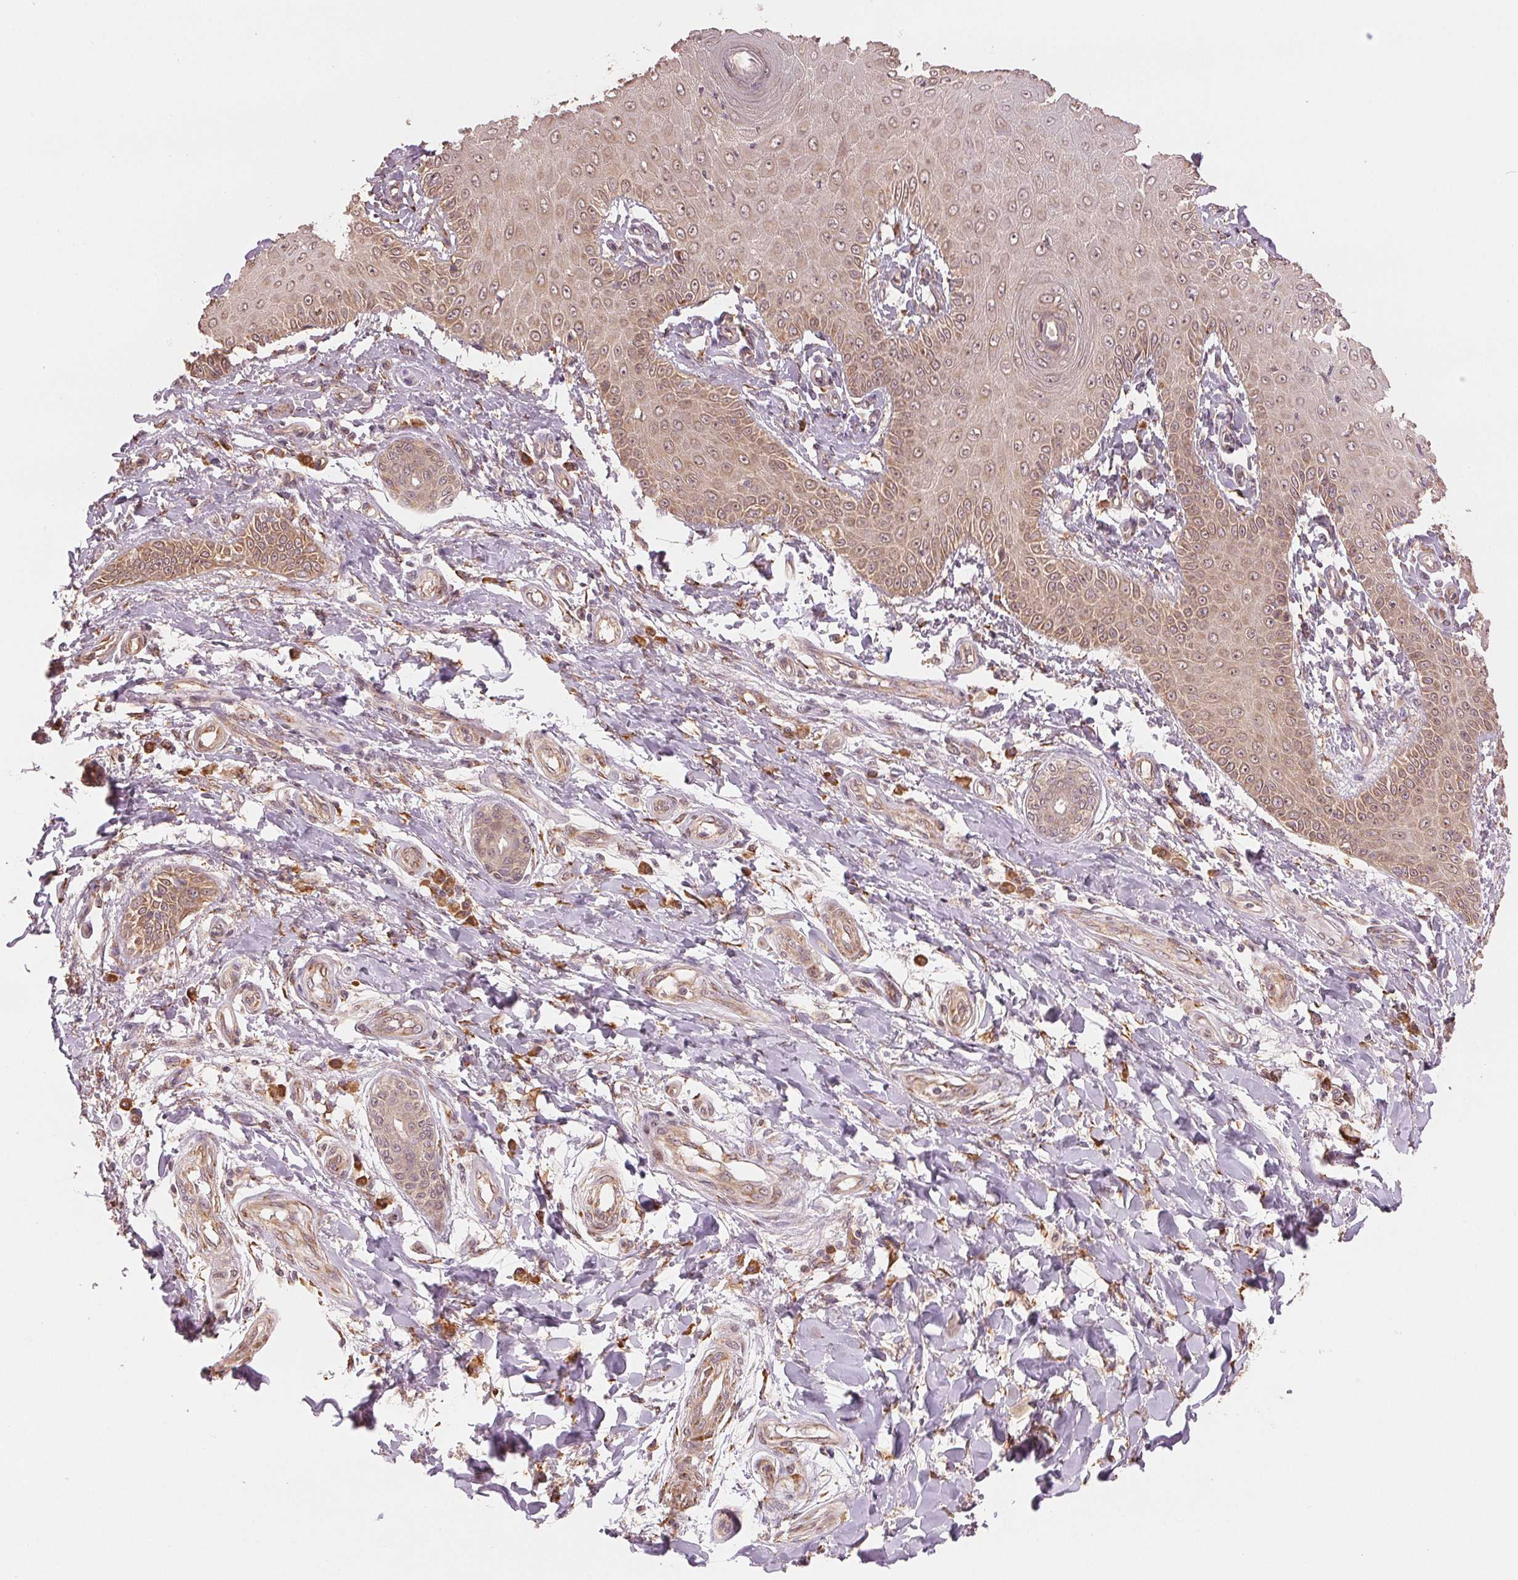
{"staining": {"intensity": "weak", "quantity": ">75%", "location": "cytoplasmic/membranous"}, "tissue": "skin cancer", "cell_type": "Tumor cells", "image_type": "cancer", "snomed": [{"axis": "morphology", "description": "Squamous cell carcinoma, NOS"}, {"axis": "topography", "description": "Skin"}], "caption": "Protein expression analysis of human skin squamous cell carcinoma reveals weak cytoplasmic/membranous positivity in approximately >75% of tumor cells.", "gene": "SLC20A1", "patient": {"sex": "male", "age": 70}}